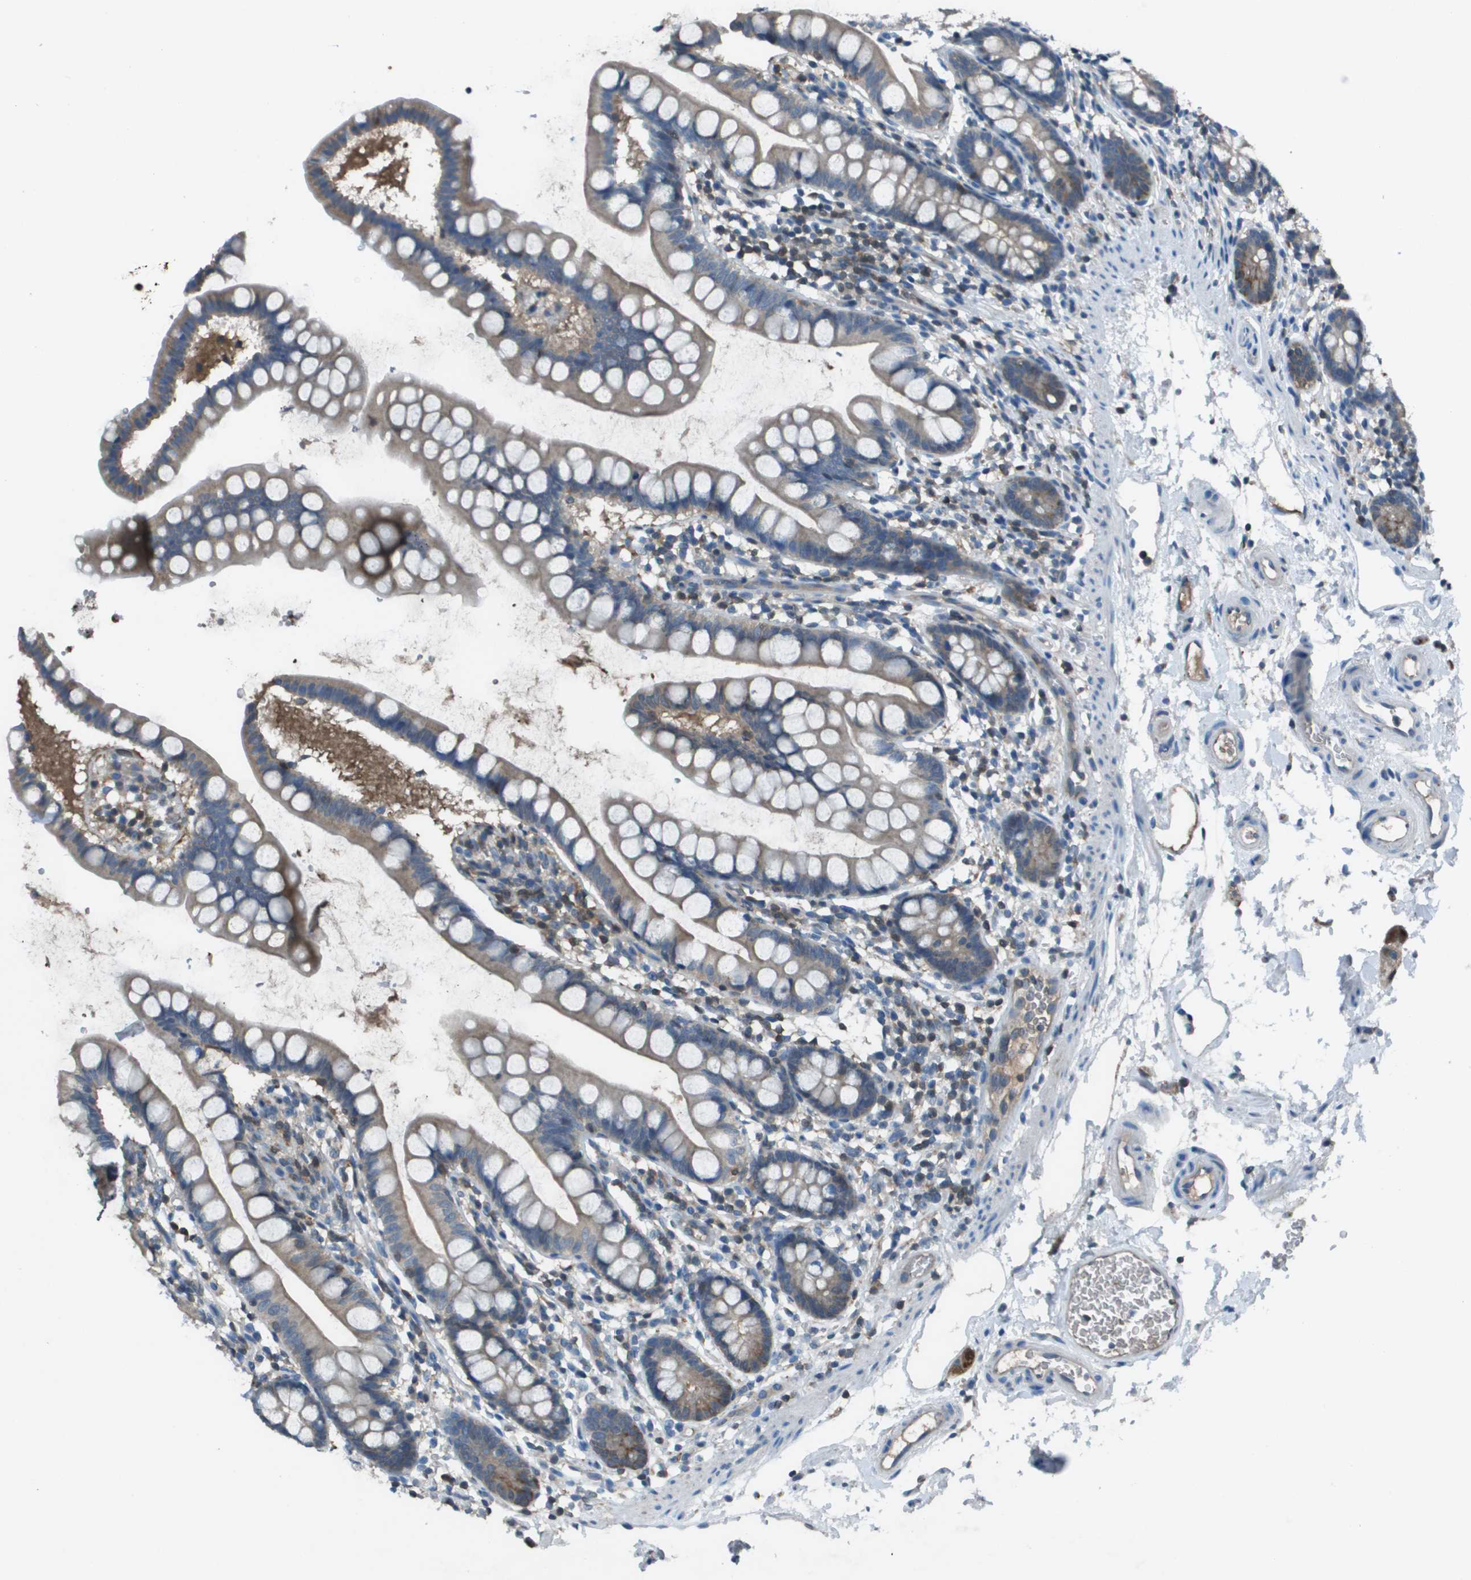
{"staining": {"intensity": "weak", "quantity": "25%-75%", "location": "cytoplasmic/membranous"}, "tissue": "small intestine", "cell_type": "Glandular cells", "image_type": "normal", "snomed": [{"axis": "morphology", "description": "Normal tissue, NOS"}, {"axis": "topography", "description": "Small intestine"}], "caption": "Immunohistochemistry (IHC) (DAB) staining of normal human small intestine shows weak cytoplasmic/membranous protein positivity in approximately 25%-75% of glandular cells.", "gene": "CAMK4", "patient": {"sex": "female", "age": 84}}